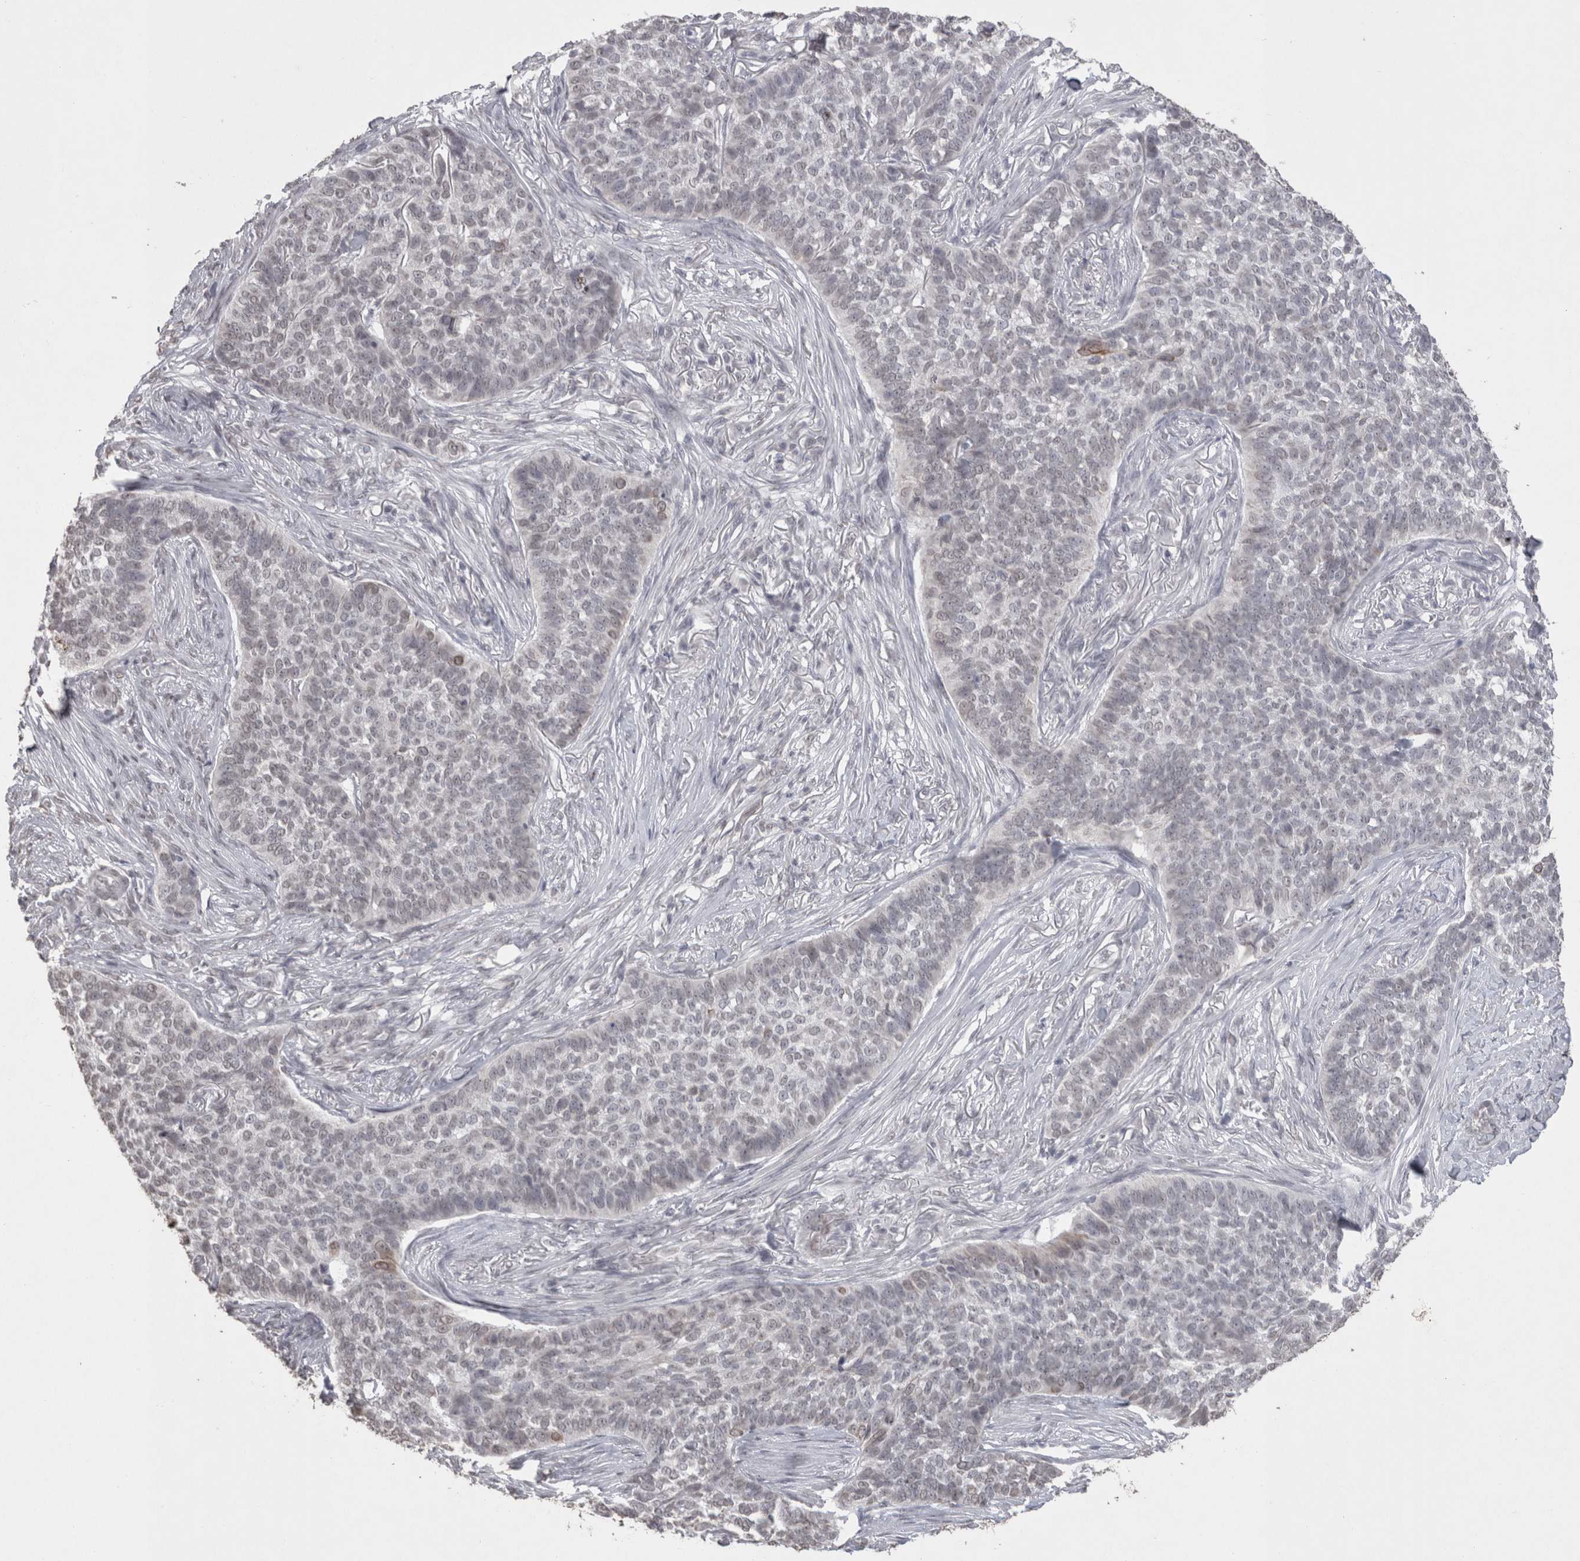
{"staining": {"intensity": "negative", "quantity": "none", "location": "none"}, "tissue": "skin cancer", "cell_type": "Tumor cells", "image_type": "cancer", "snomed": [{"axis": "morphology", "description": "Basal cell carcinoma"}, {"axis": "topography", "description": "Skin"}], "caption": "High power microscopy histopathology image of an immunohistochemistry photomicrograph of skin cancer, revealing no significant positivity in tumor cells. The staining is performed using DAB brown chromogen with nuclei counter-stained in using hematoxylin.", "gene": "DDX4", "patient": {"sex": "male", "age": 85}}